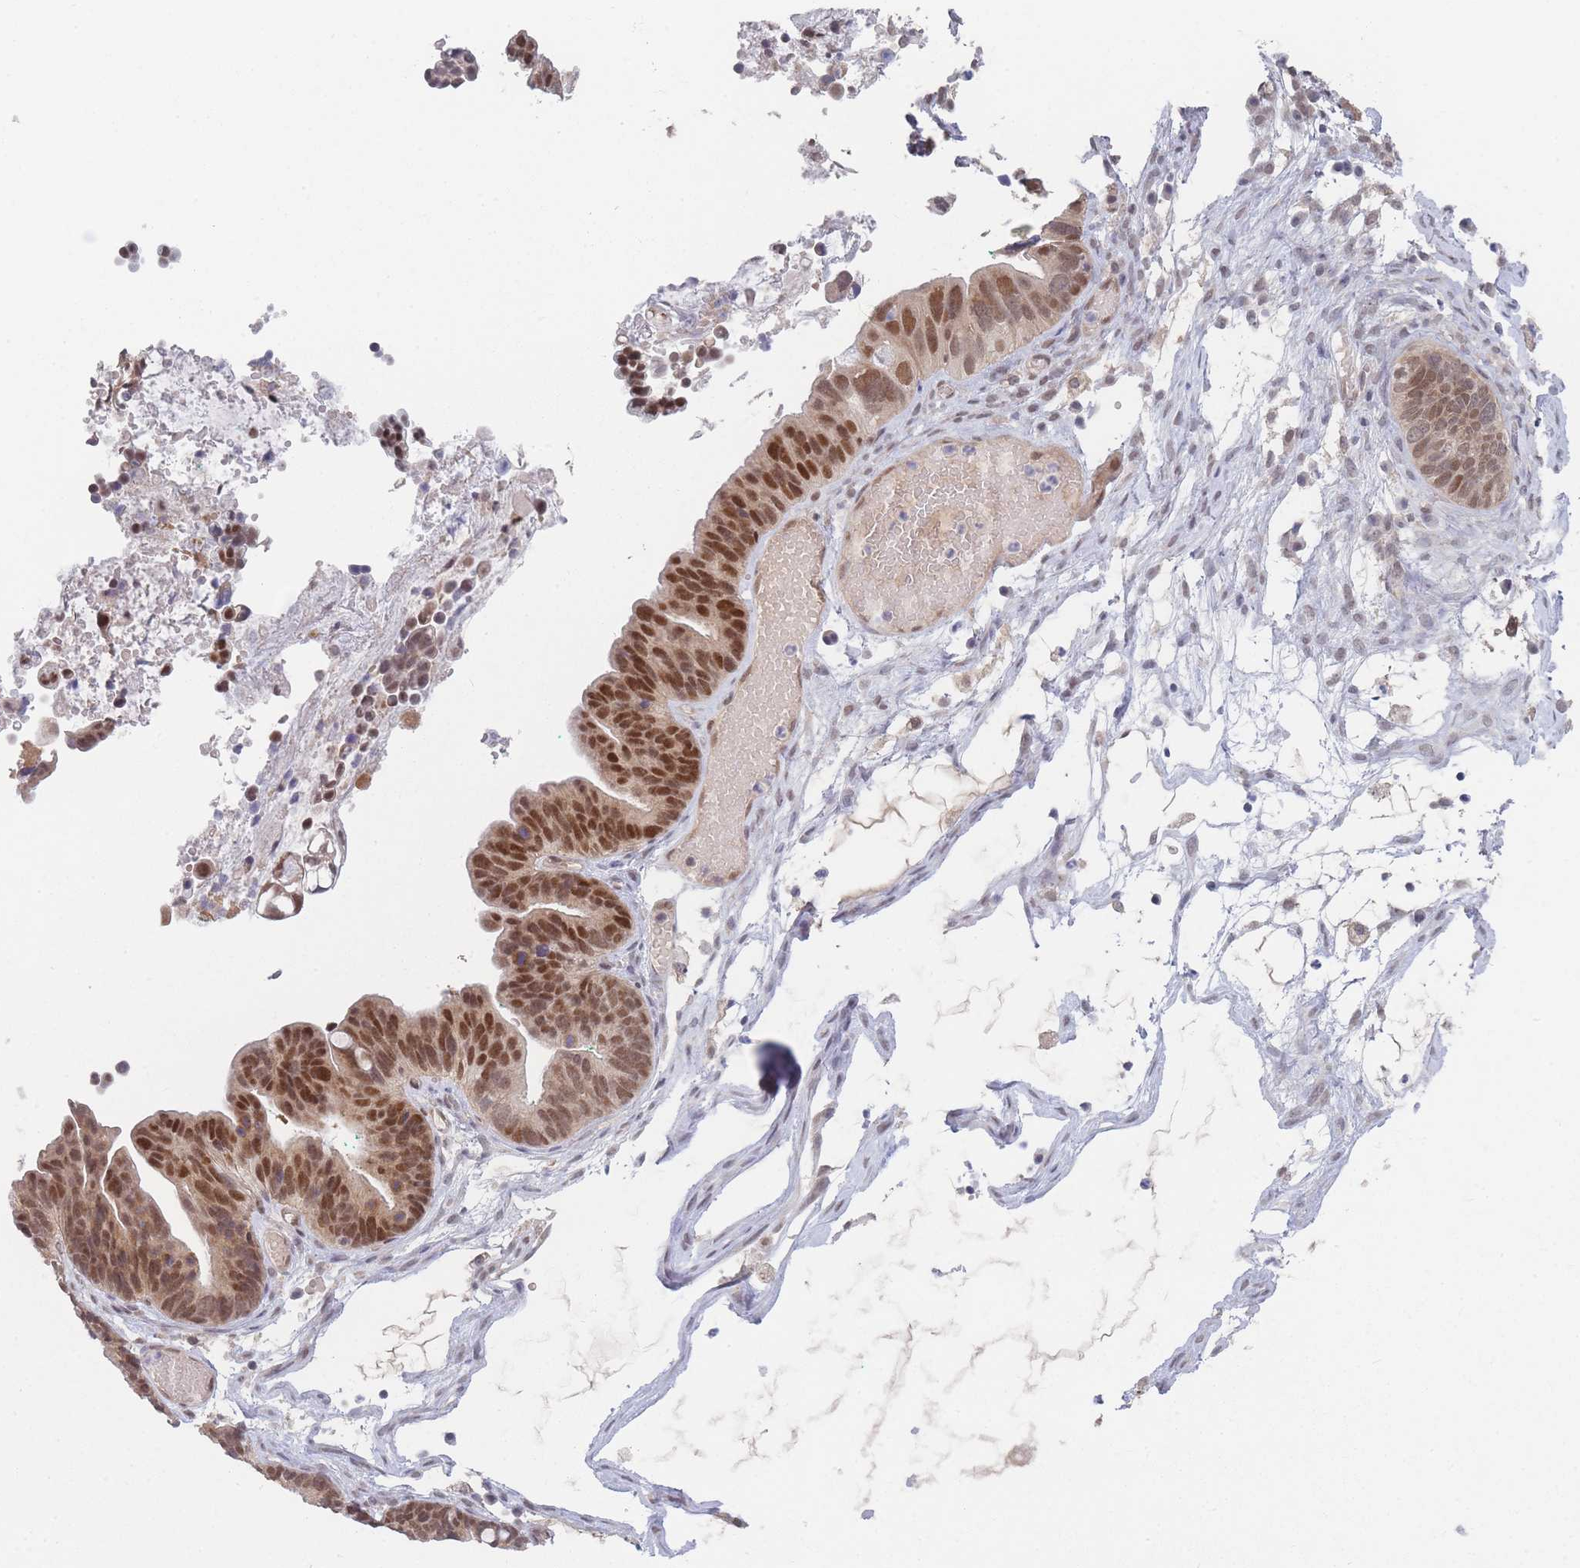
{"staining": {"intensity": "moderate", "quantity": ">75%", "location": "nuclear"}, "tissue": "ovarian cancer", "cell_type": "Tumor cells", "image_type": "cancer", "snomed": [{"axis": "morphology", "description": "Cystadenocarcinoma, serous, NOS"}, {"axis": "topography", "description": "Ovary"}], "caption": "Protein staining displays moderate nuclear positivity in approximately >75% of tumor cells in ovarian cancer (serous cystadenocarcinoma).", "gene": "ANKRD10", "patient": {"sex": "female", "age": 56}}